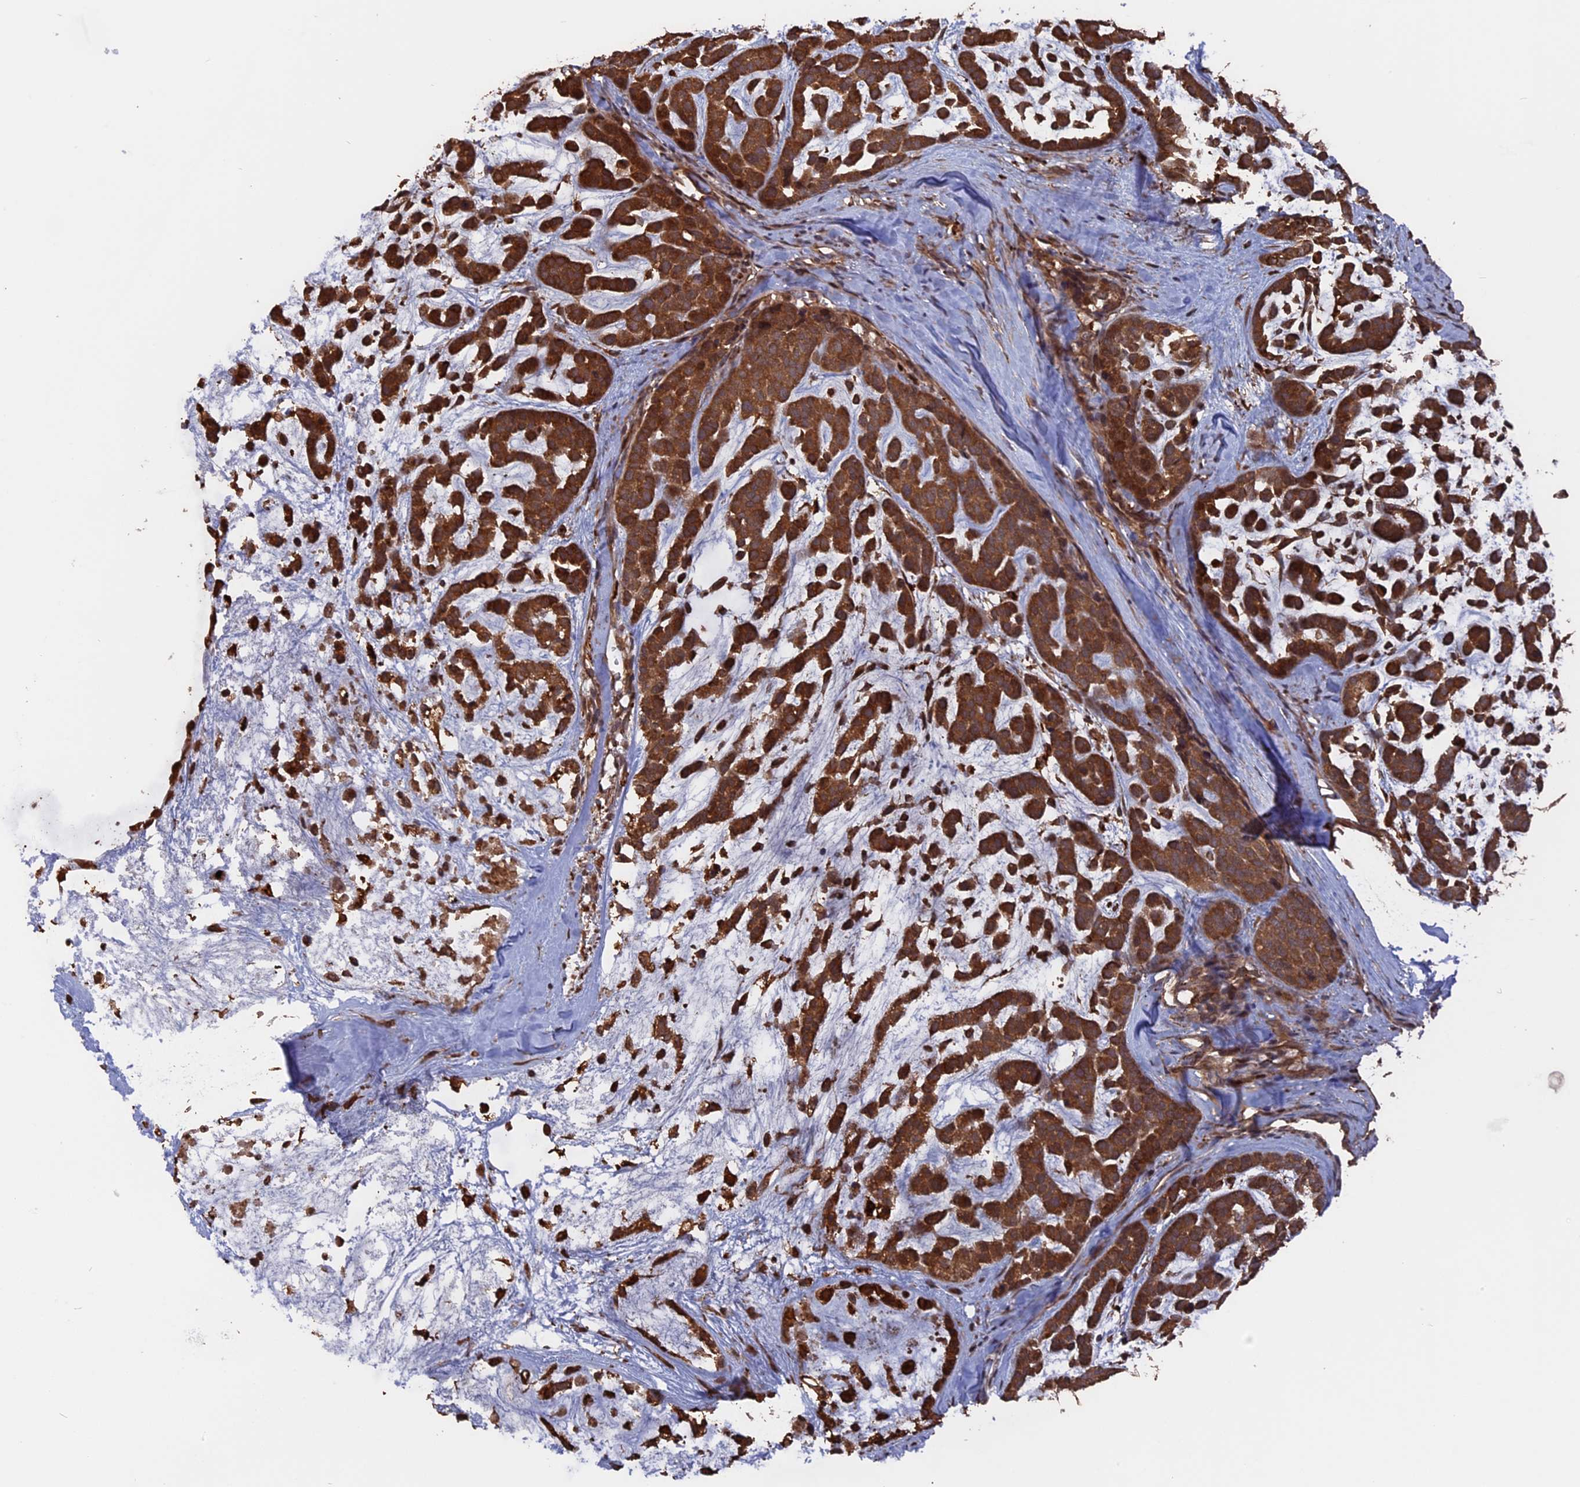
{"staining": {"intensity": "strong", "quantity": ">75%", "location": "cytoplasmic/membranous"}, "tissue": "head and neck cancer", "cell_type": "Tumor cells", "image_type": "cancer", "snomed": [{"axis": "morphology", "description": "Adenocarcinoma, NOS"}, {"axis": "morphology", "description": "Adenoma, NOS"}, {"axis": "topography", "description": "Head-Neck"}], "caption": "Strong cytoplasmic/membranous protein staining is seen in approximately >75% of tumor cells in adenoma (head and neck). Immunohistochemistry (ihc) stains the protein in brown and the nuclei are stained blue.", "gene": "TELO2", "patient": {"sex": "female", "age": 55}}